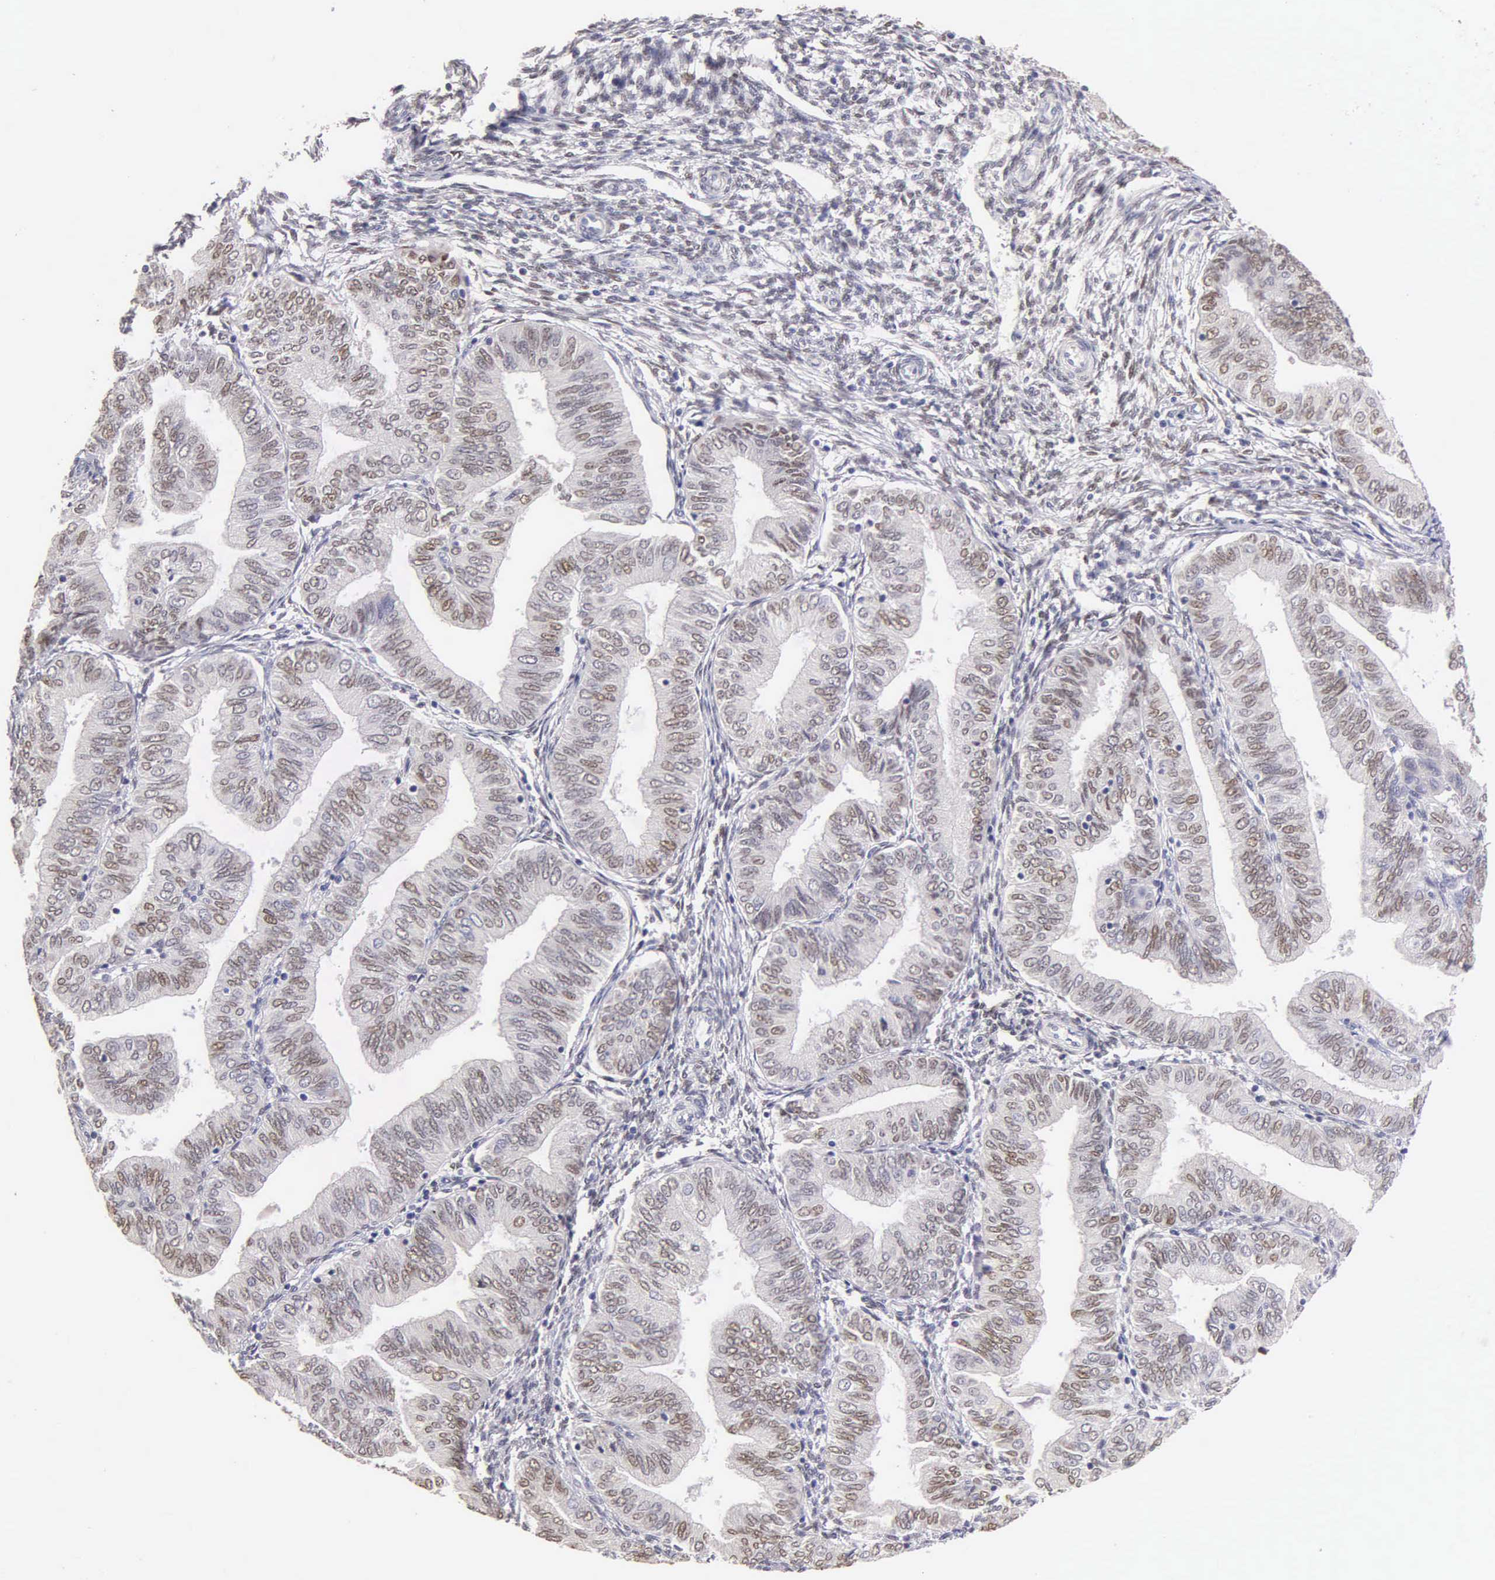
{"staining": {"intensity": "weak", "quantity": "25%-75%", "location": "nuclear"}, "tissue": "endometrial cancer", "cell_type": "Tumor cells", "image_type": "cancer", "snomed": [{"axis": "morphology", "description": "Adenocarcinoma, NOS"}, {"axis": "topography", "description": "Endometrium"}], "caption": "Weak nuclear protein positivity is seen in approximately 25%-75% of tumor cells in endometrial adenocarcinoma.", "gene": "ESR1", "patient": {"sex": "female", "age": 51}}